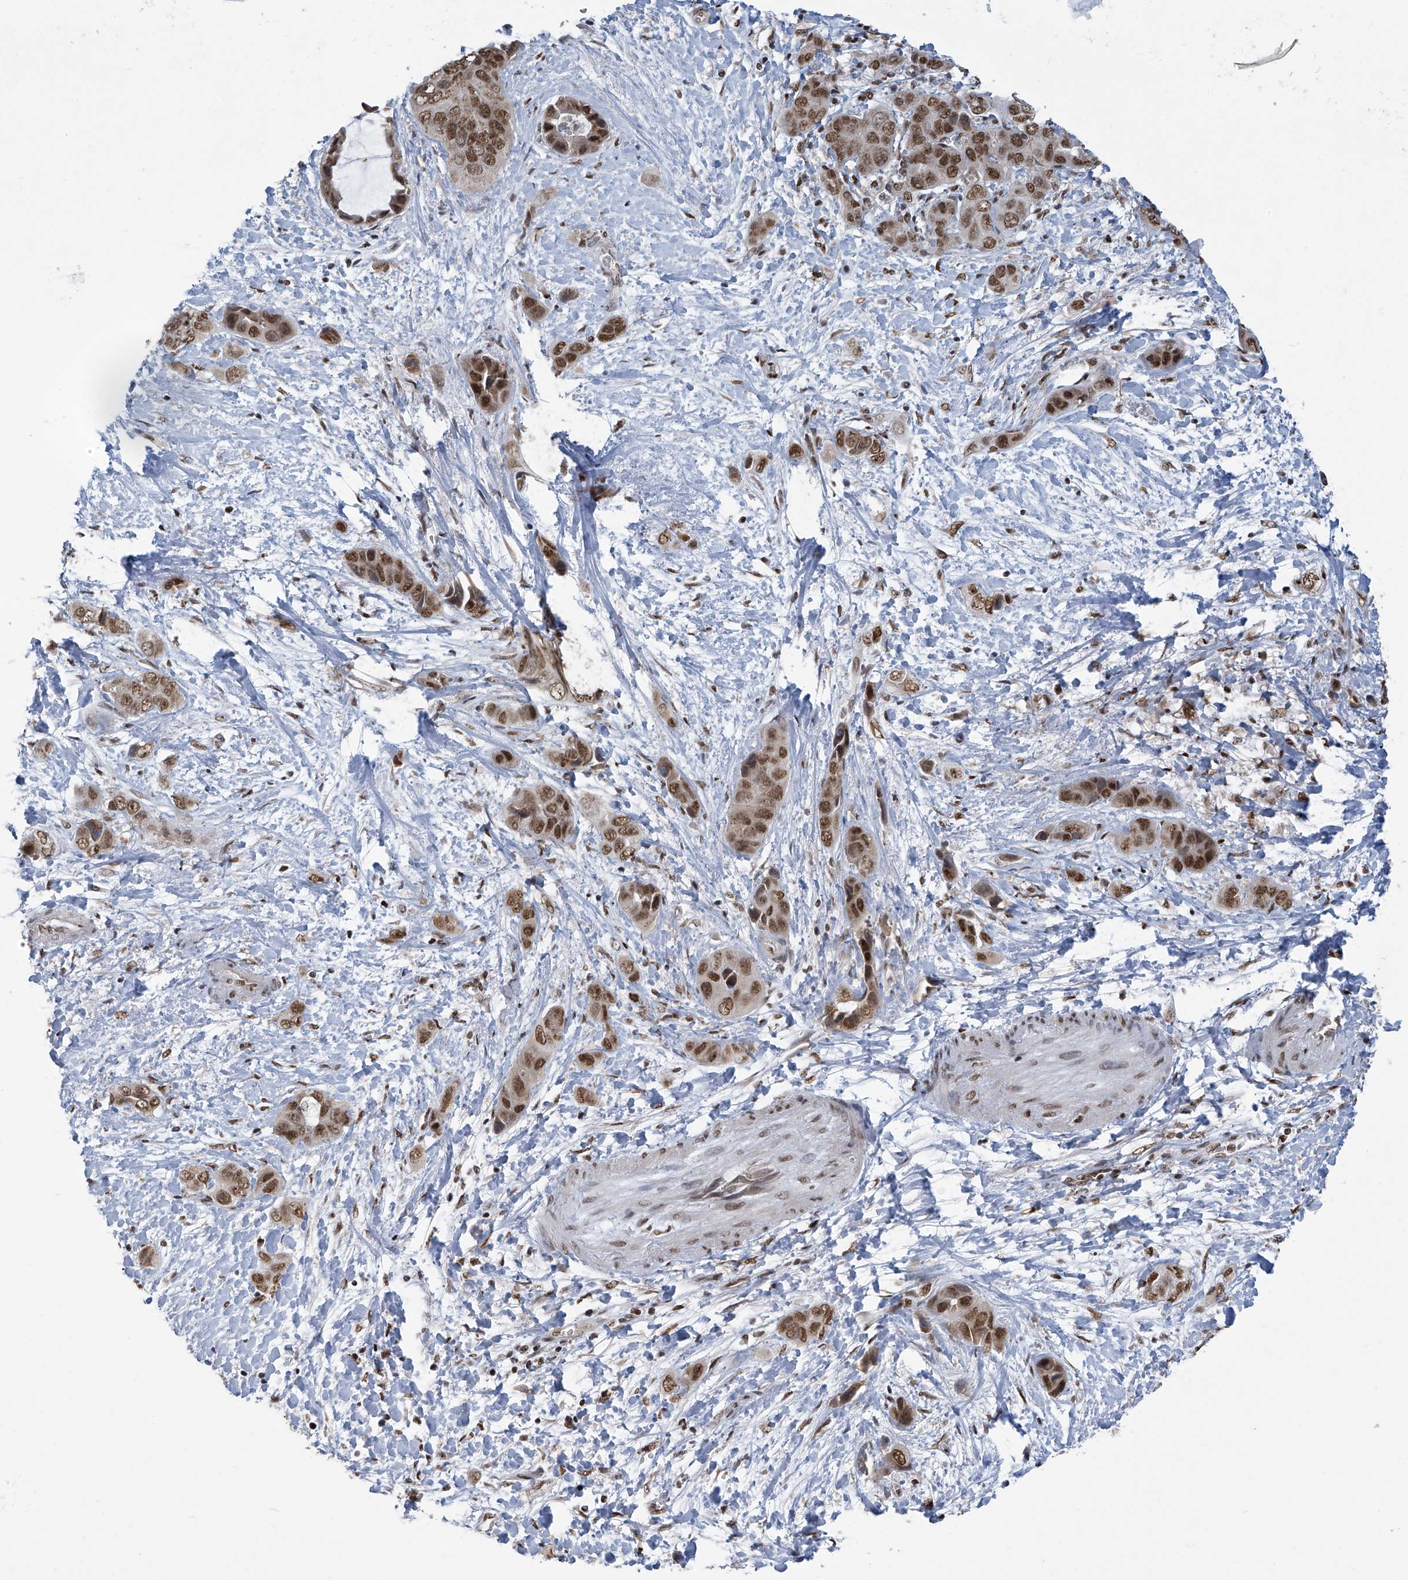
{"staining": {"intensity": "moderate", "quantity": ">75%", "location": "nuclear"}, "tissue": "liver cancer", "cell_type": "Tumor cells", "image_type": "cancer", "snomed": [{"axis": "morphology", "description": "Cholangiocarcinoma"}, {"axis": "topography", "description": "Liver"}], "caption": "Tumor cells reveal medium levels of moderate nuclear expression in about >75% of cells in liver cancer (cholangiocarcinoma). (IHC, brightfield microscopy, high magnification).", "gene": "APLF", "patient": {"sex": "female", "age": 52}}